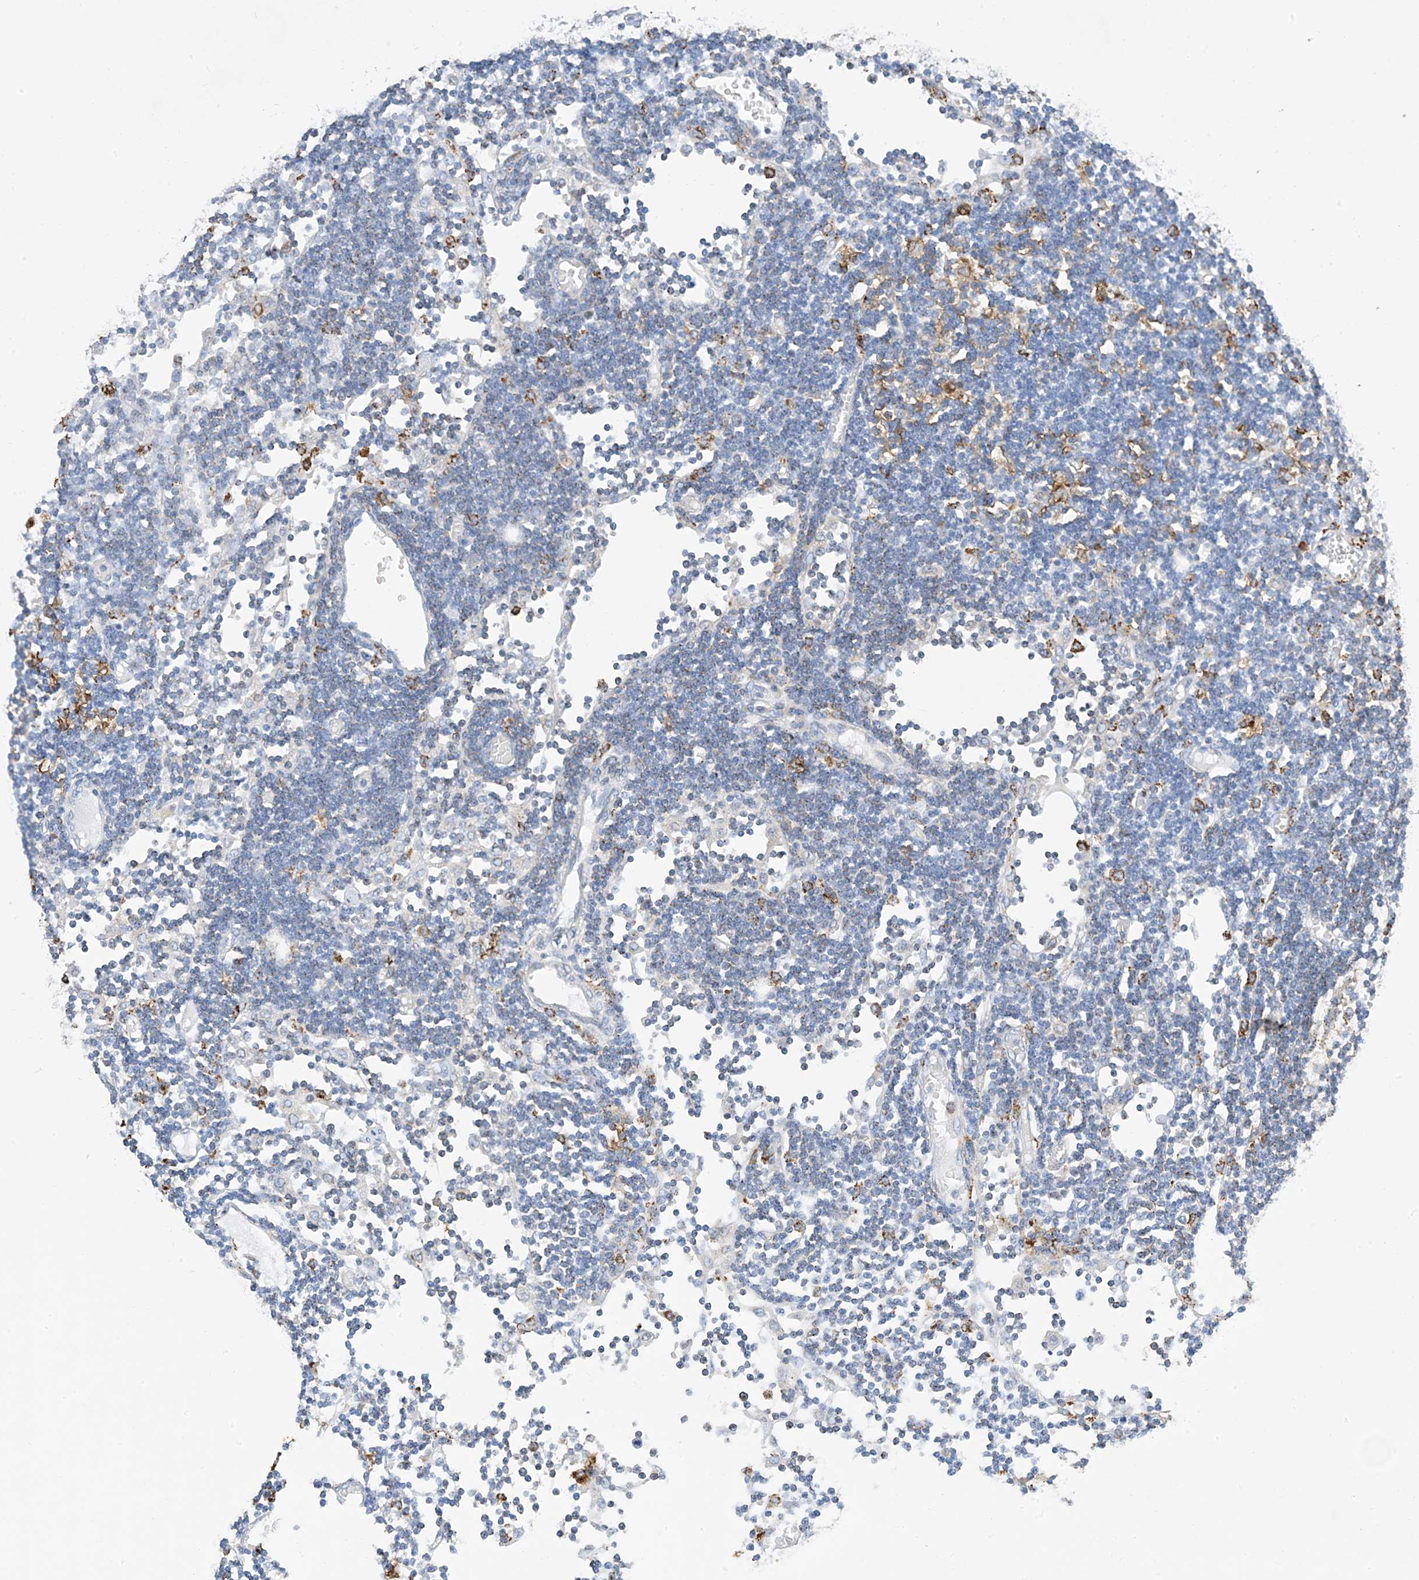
{"staining": {"intensity": "moderate", "quantity": "25%-75%", "location": "cytoplasmic/membranous"}, "tissue": "lymph node", "cell_type": "Germinal center cells", "image_type": "normal", "snomed": [{"axis": "morphology", "description": "Normal tissue, NOS"}, {"axis": "topography", "description": "Lymph node"}], "caption": "Immunohistochemistry (IHC) (DAB) staining of benign human lymph node demonstrates moderate cytoplasmic/membranous protein expression in approximately 25%-75% of germinal center cells. (IHC, brightfield microscopy, high magnification).", "gene": "DPH3", "patient": {"sex": "female", "age": 11}}